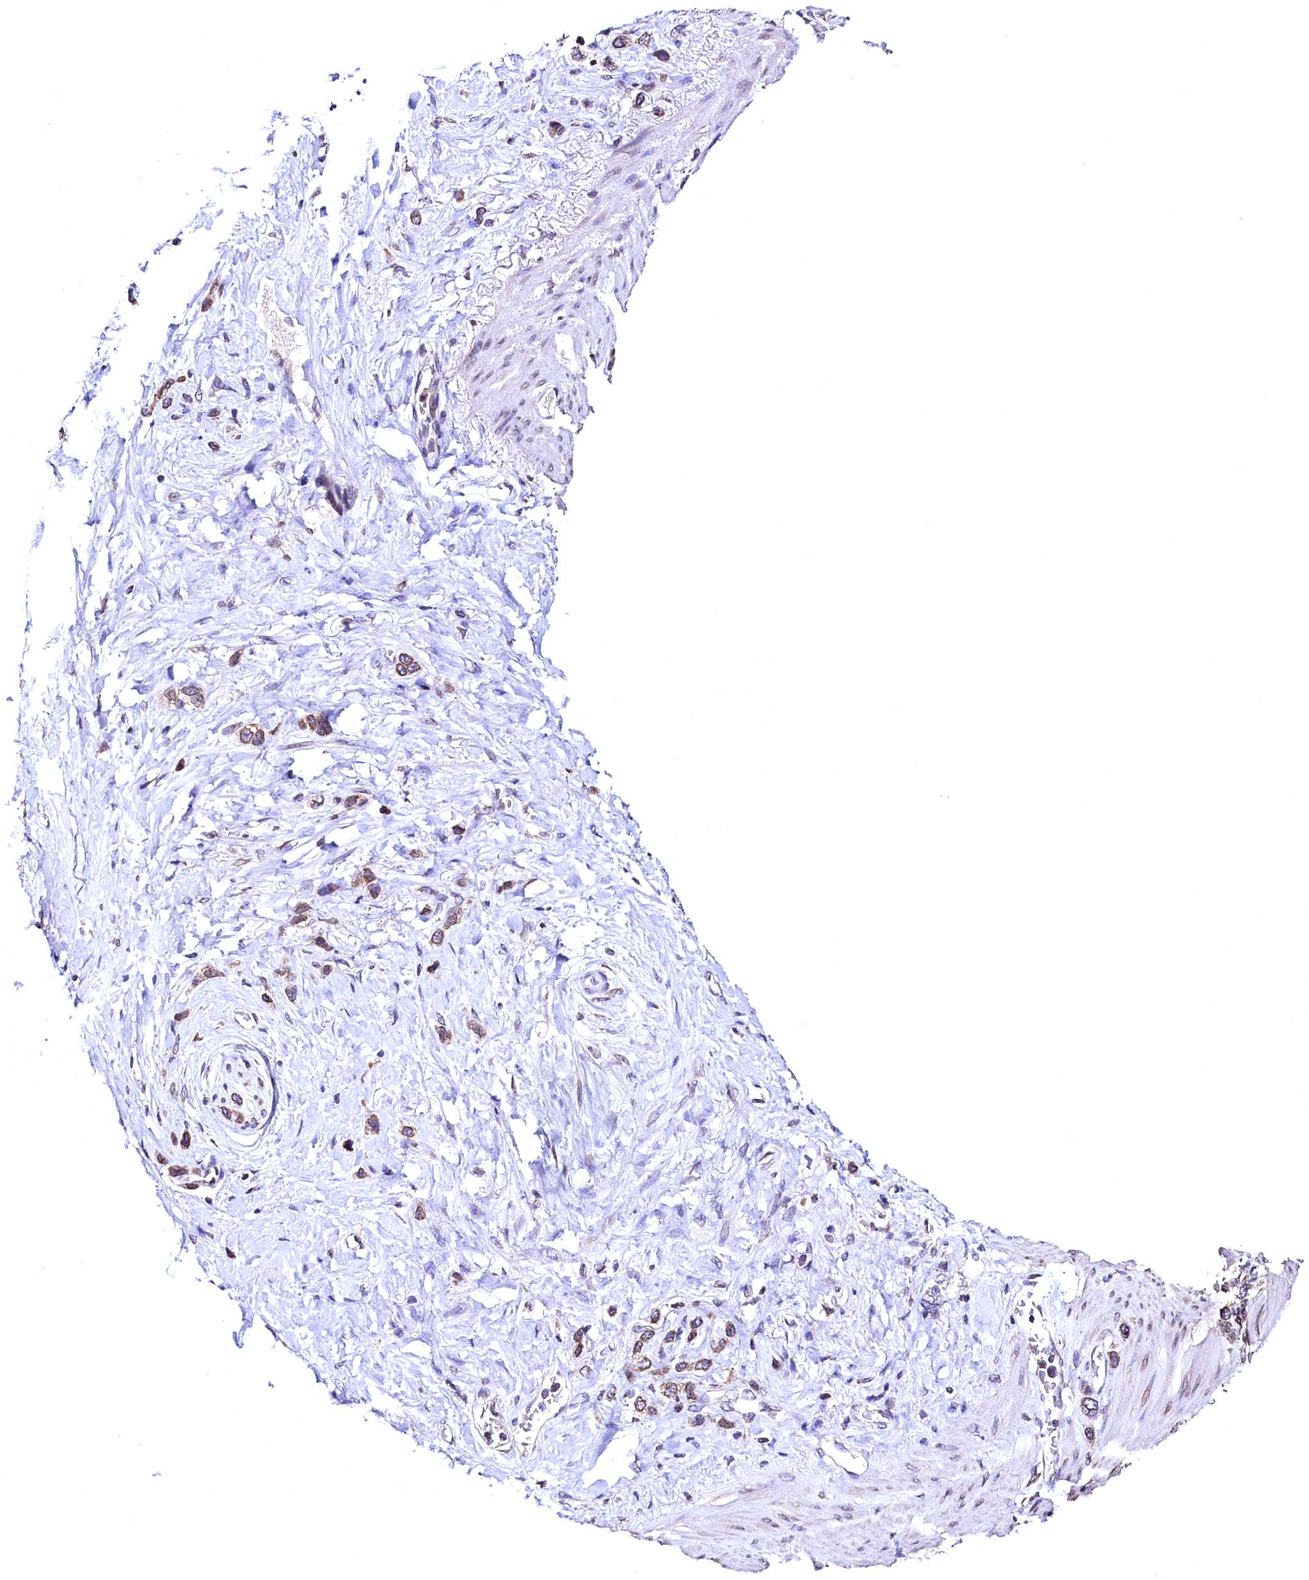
{"staining": {"intensity": "moderate", "quantity": ">75%", "location": "cytoplasmic/membranous,nuclear"}, "tissue": "stomach cancer", "cell_type": "Tumor cells", "image_type": "cancer", "snomed": [{"axis": "morphology", "description": "Adenocarcinoma, NOS"}, {"axis": "morphology", "description": "Adenocarcinoma, High grade"}, {"axis": "topography", "description": "Stomach, upper"}, {"axis": "topography", "description": "Stomach, lower"}], "caption": "High-magnification brightfield microscopy of stomach adenocarcinoma stained with DAB (3,3'-diaminobenzidine) (brown) and counterstained with hematoxylin (blue). tumor cells exhibit moderate cytoplasmic/membranous and nuclear expression is appreciated in about>75% of cells. (IHC, brightfield microscopy, high magnification).", "gene": "HAND1", "patient": {"sex": "female", "age": 65}}